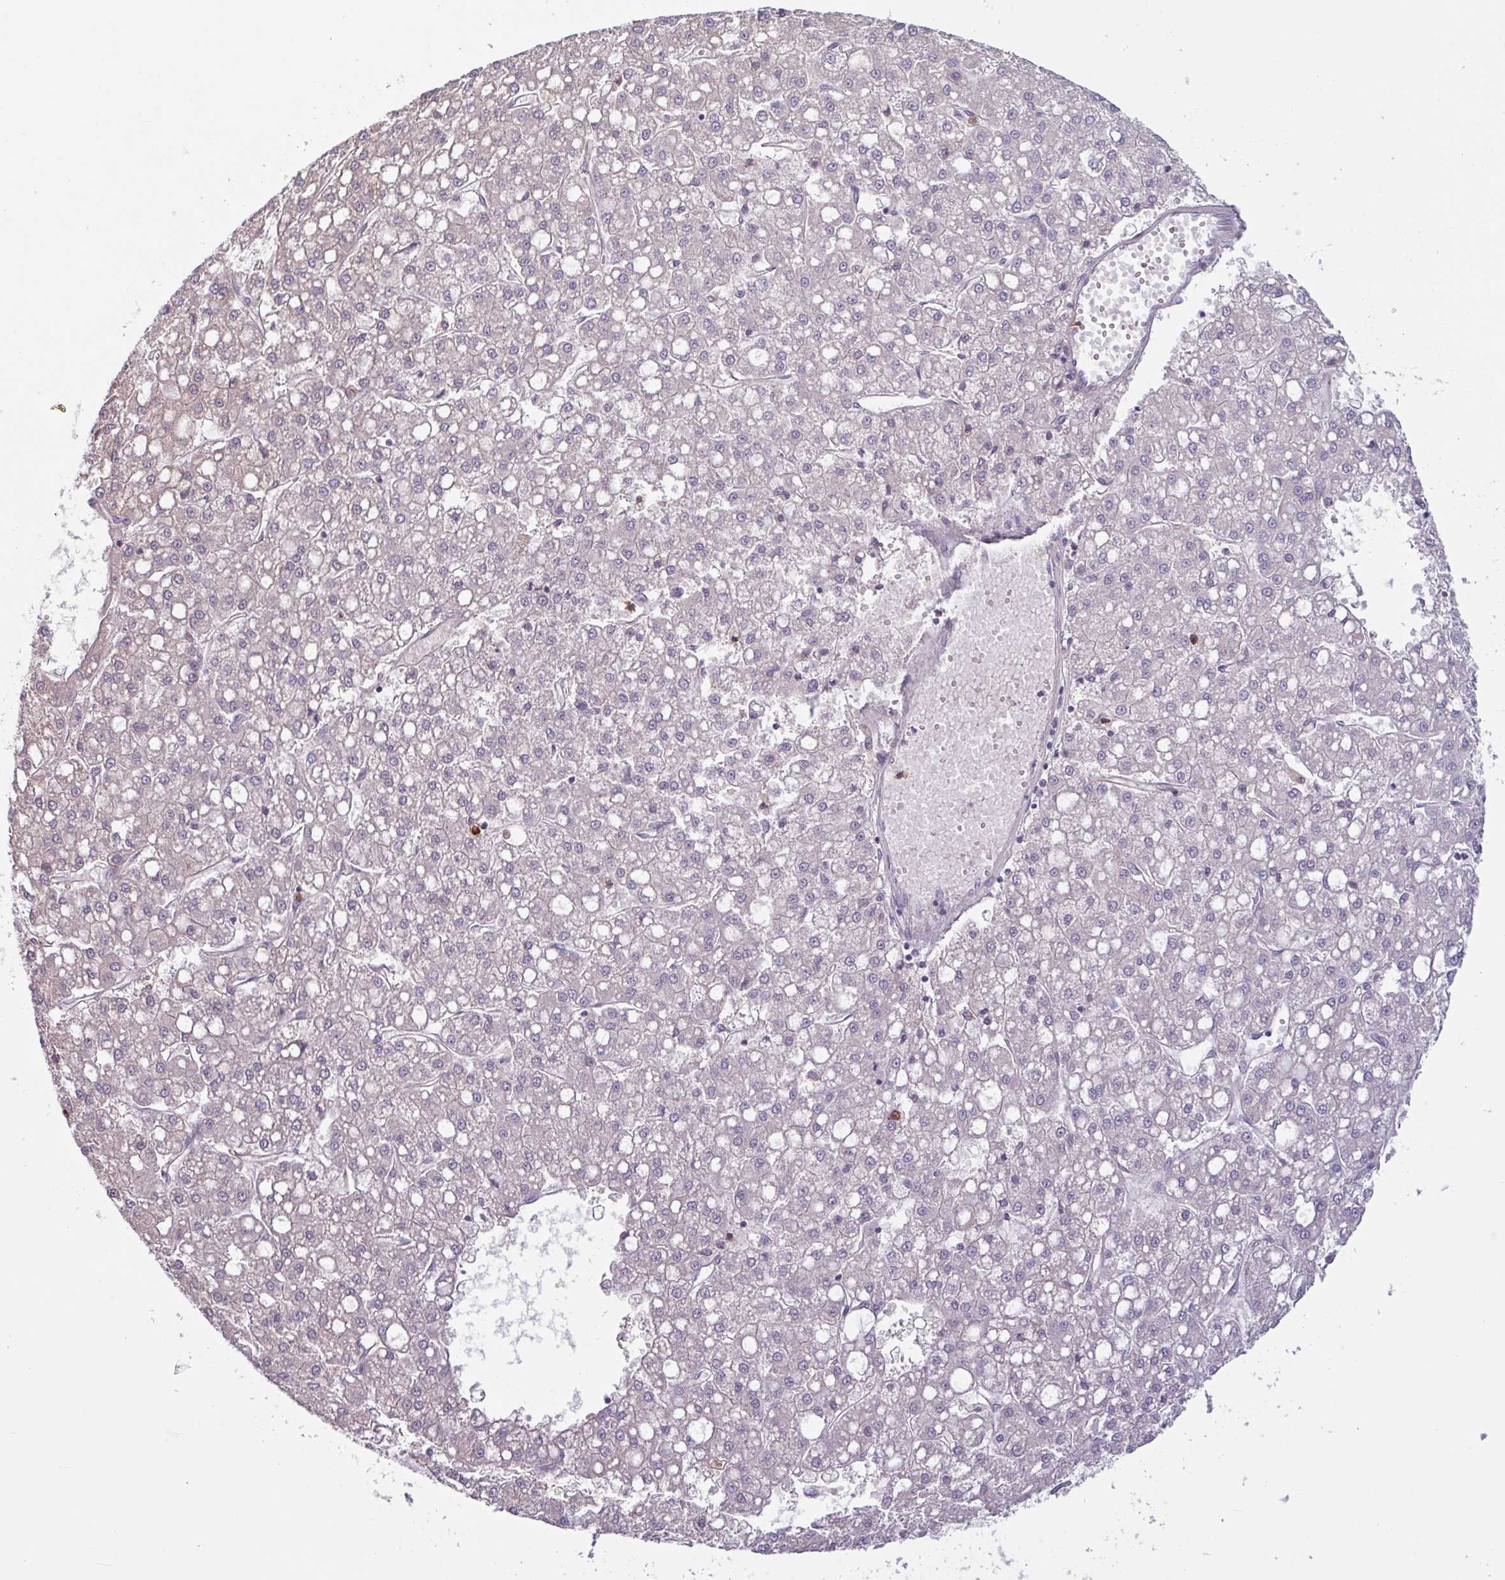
{"staining": {"intensity": "negative", "quantity": "none", "location": "none"}, "tissue": "liver cancer", "cell_type": "Tumor cells", "image_type": "cancer", "snomed": [{"axis": "morphology", "description": "Carcinoma, Hepatocellular, NOS"}, {"axis": "topography", "description": "Liver"}], "caption": "The histopathology image reveals no staining of tumor cells in liver hepatocellular carcinoma.", "gene": "TAF1D", "patient": {"sex": "male", "age": 67}}